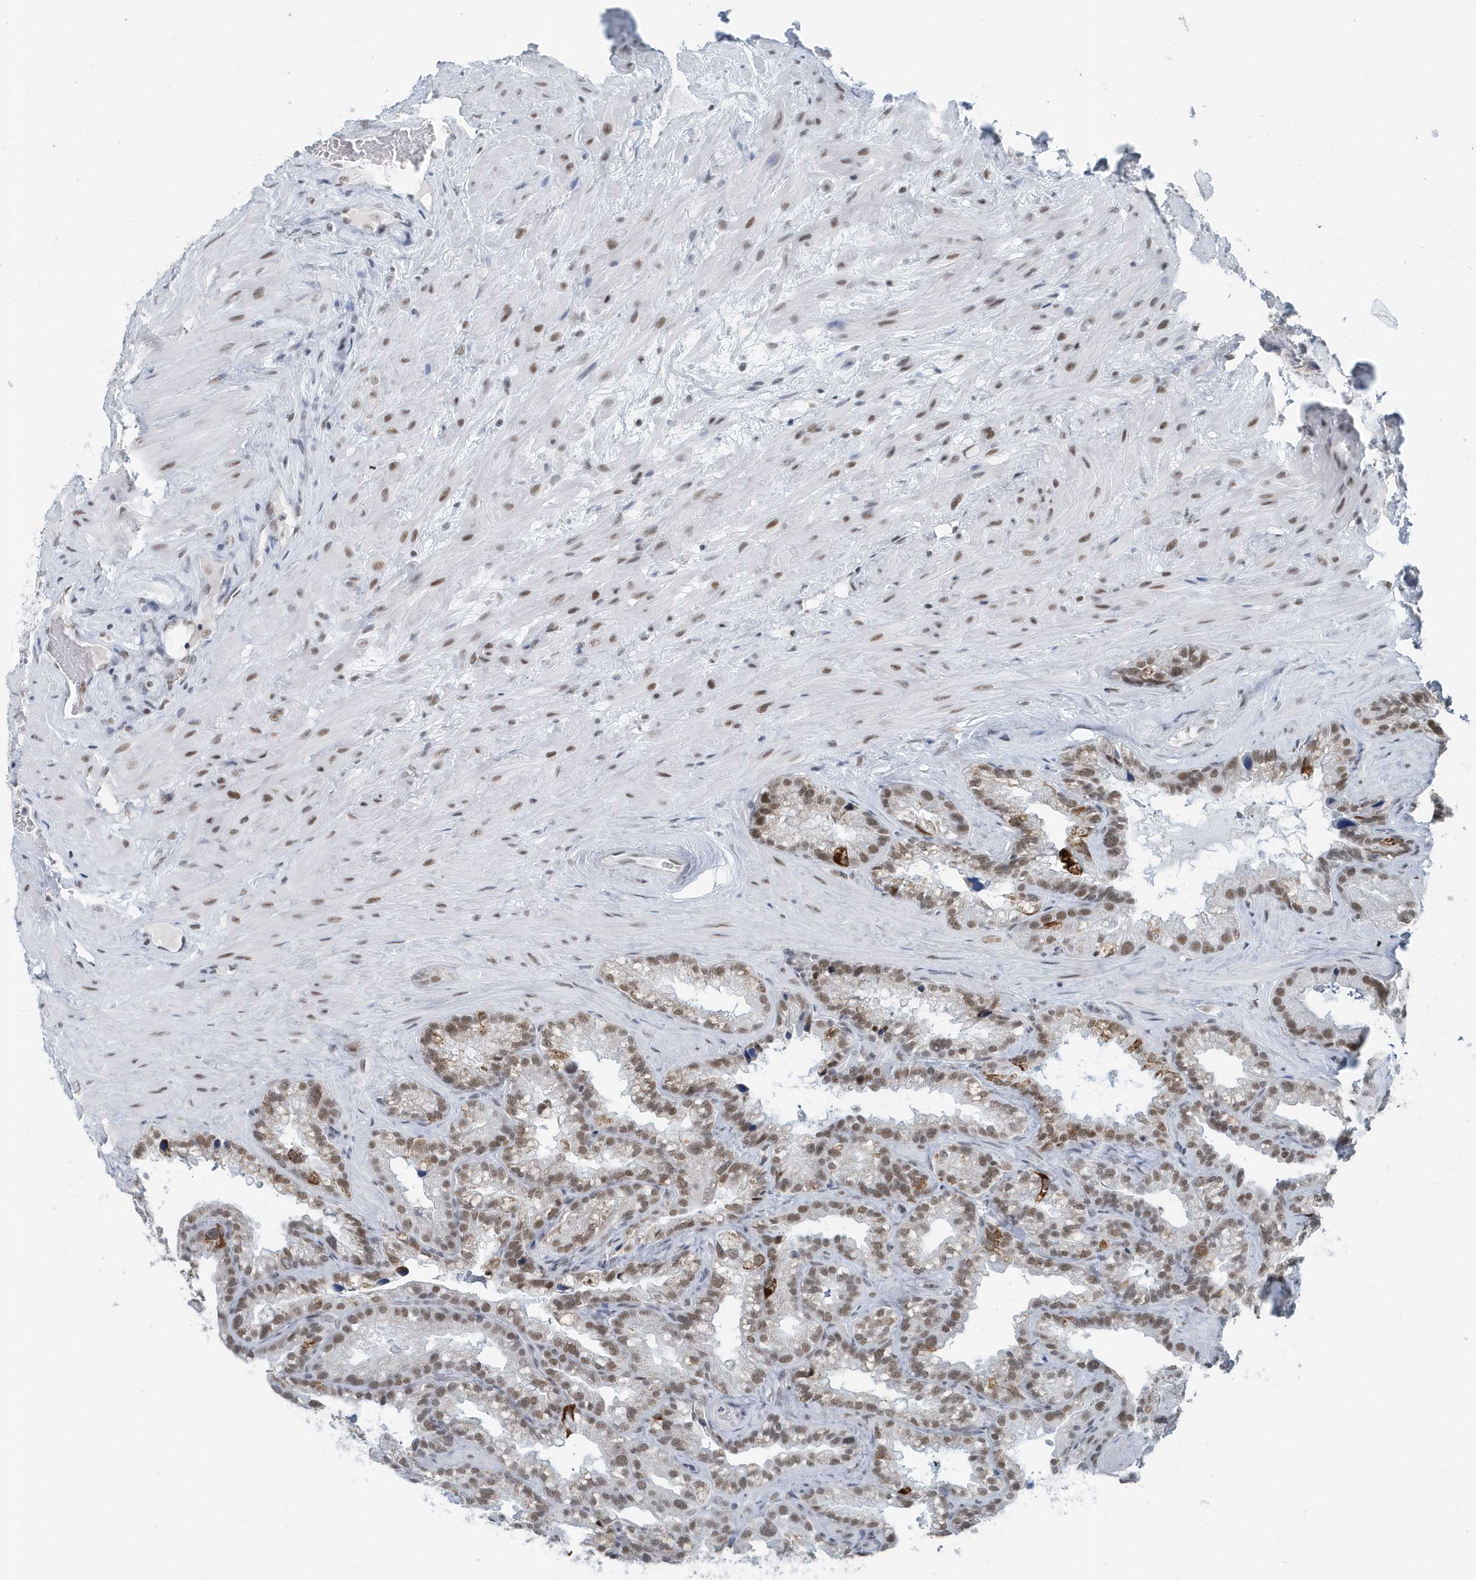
{"staining": {"intensity": "moderate", "quantity": ">75%", "location": "nuclear"}, "tissue": "seminal vesicle", "cell_type": "Glandular cells", "image_type": "normal", "snomed": [{"axis": "morphology", "description": "Normal tissue, NOS"}, {"axis": "topography", "description": "Prostate"}, {"axis": "topography", "description": "Seminal veicle"}], "caption": "Immunohistochemistry (IHC) of benign seminal vesicle displays medium levels of moderate nuclear expression in about >75% of glandular cells.", "gene": "FIP1L1", "patient": {"sex": "male", "age": 68}}